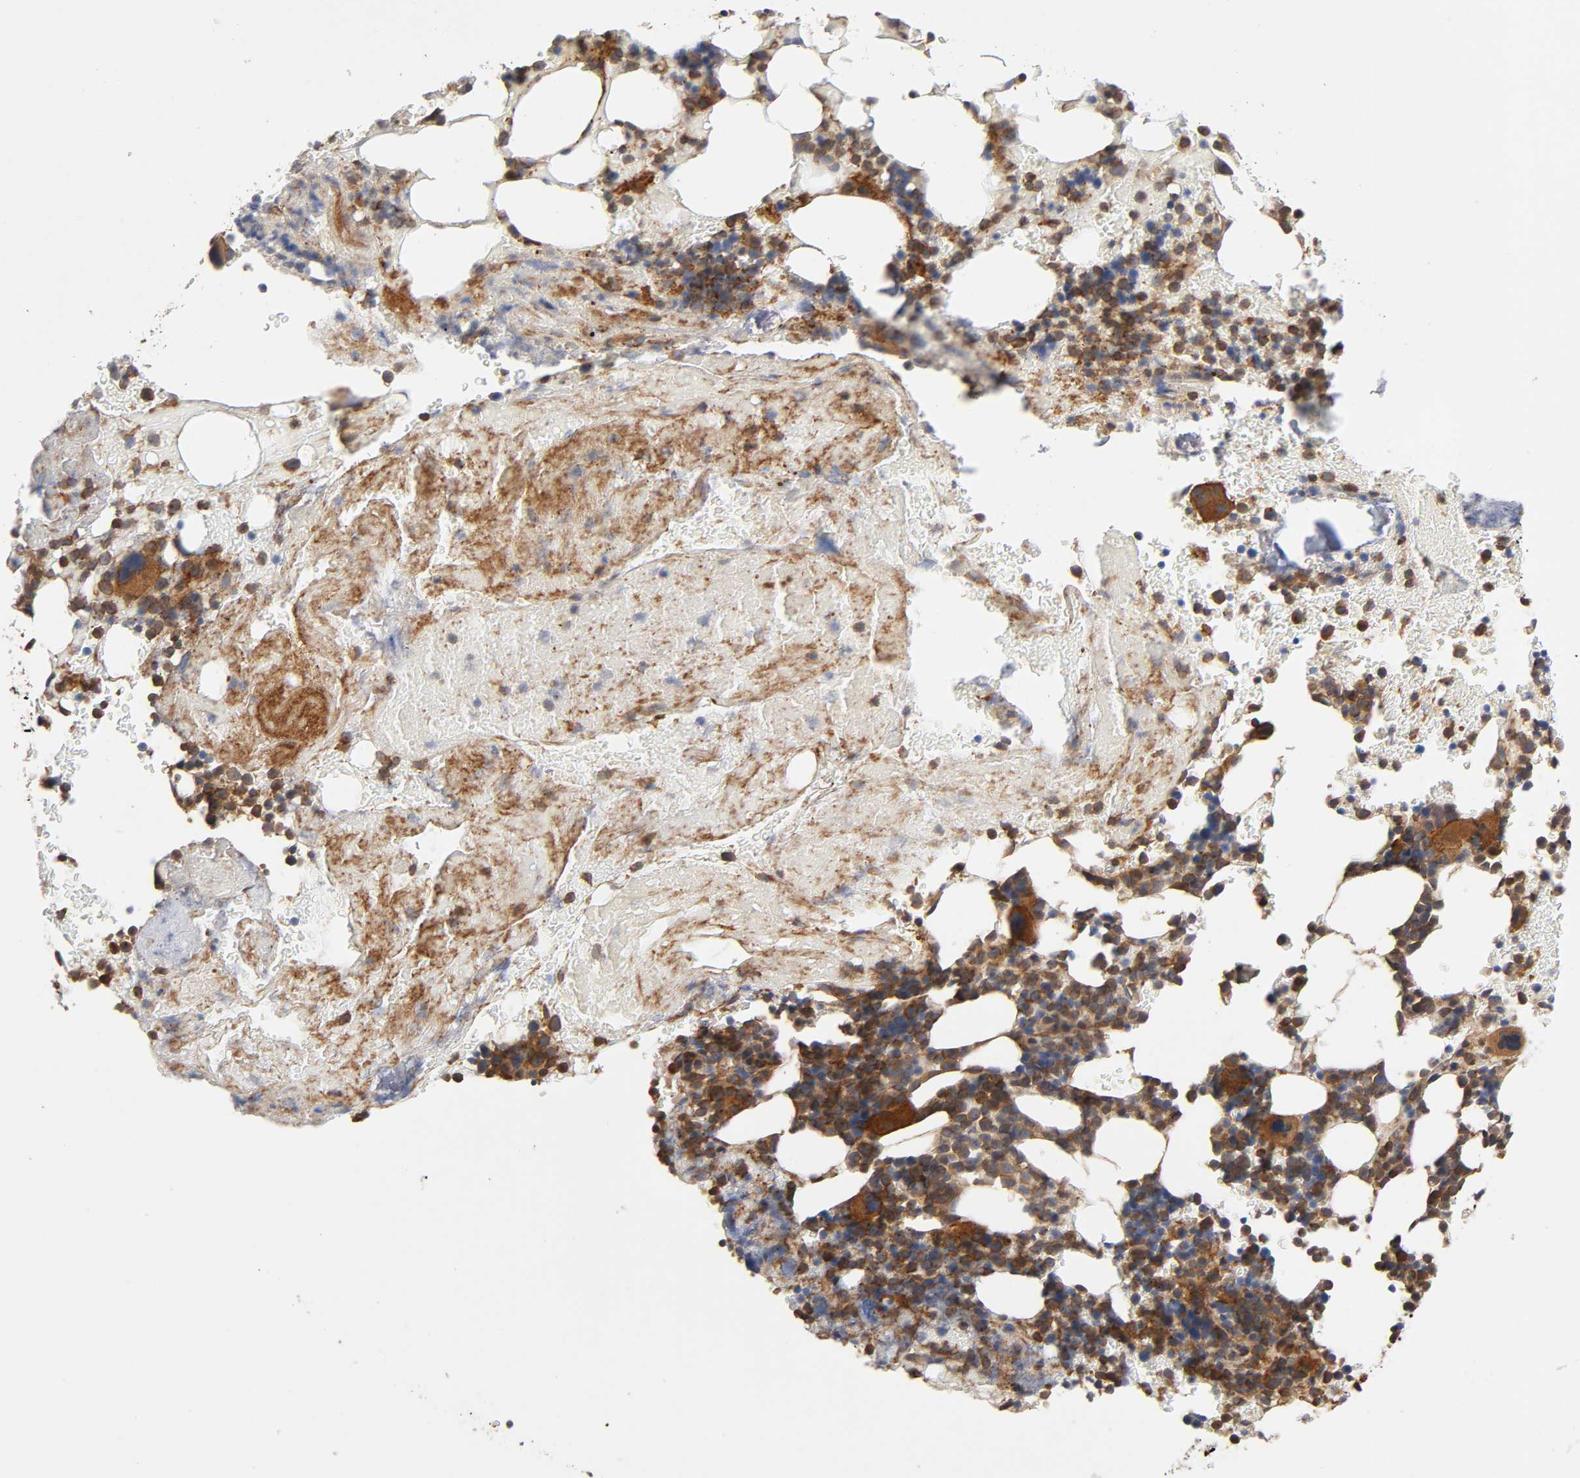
{"staining": {"intensity": "strong", "quantity": "25%-75%", "location": "cytoplasmic/membranous"}, "tissue": "bone marrow", "cell_type": "Hematopoietic cells", "image_type": "normal", "snomed": [{"axis": "morphology", "description": "Normal tissue, NOS"}, {"axis": "topography", "description": "Bone marrow"}], "caption": "Immunohistochemical staining of normal human bone marrow displays strong cytoplasmic/membranous protein positivity in about 25%-75% of hematopoietic cells. (Stains: DAB in brown, nuclei in blue, Microscopy: brightfield microscopy at high magnification).", "gene": "LAMTOR2", "patient": {"sex": "female", "age": 73}}